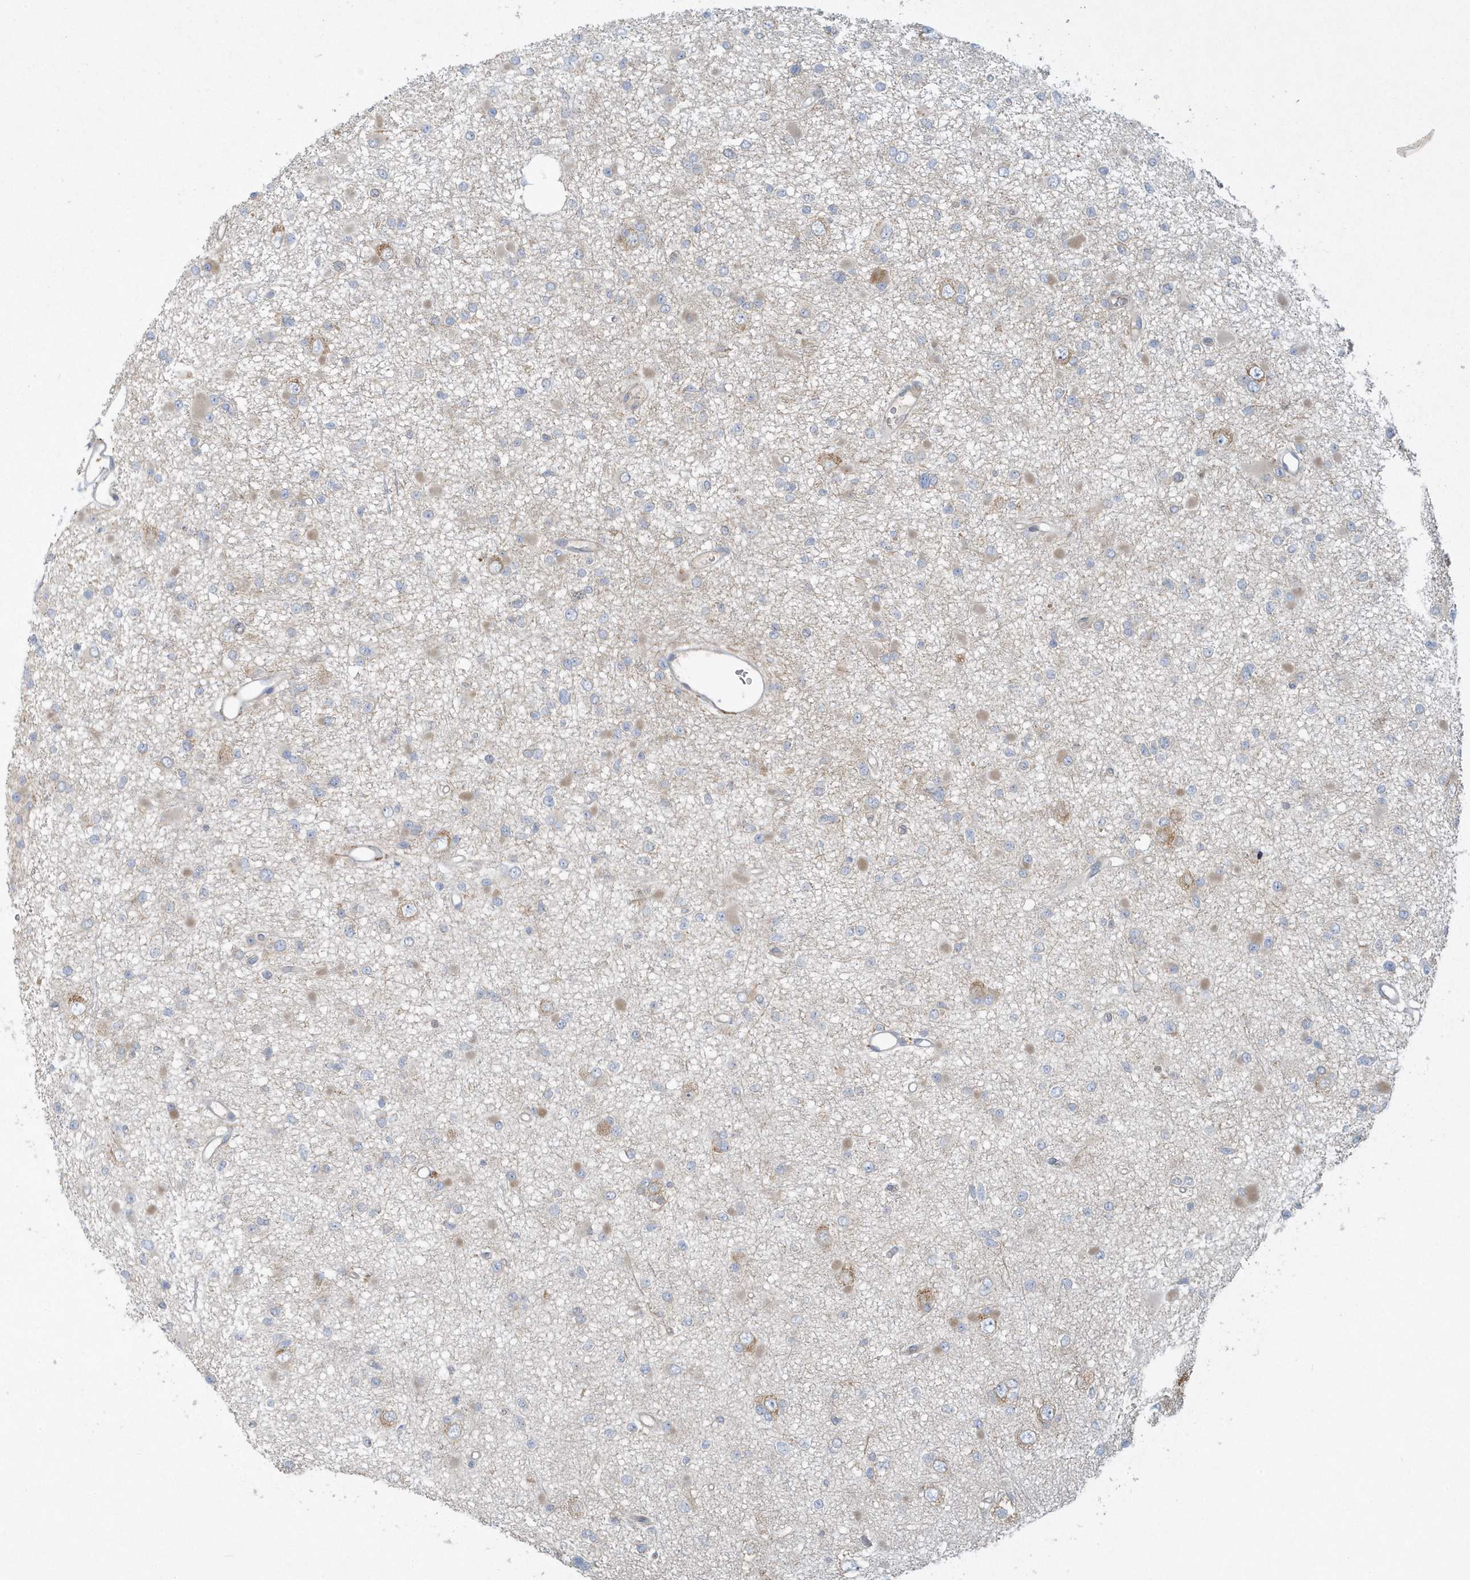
{"staining": {"intensity": "negative", "quantity": "none", "location": "none"}, "tissue": "glioma", "cell_type": "Tumor cells", "image_type": "cancer", "snomed": [{"axis": "morphology", "description": "Glioma, malignant, Low grade"}, {"axis": "topography", "description": "Brain"}], "caption": "IHC of human glioma shows no positivity in tumor cells. Nuclei are stained in blue.", "gene": "CNOT10", "patient": {"sex": "female", "age": 22}}